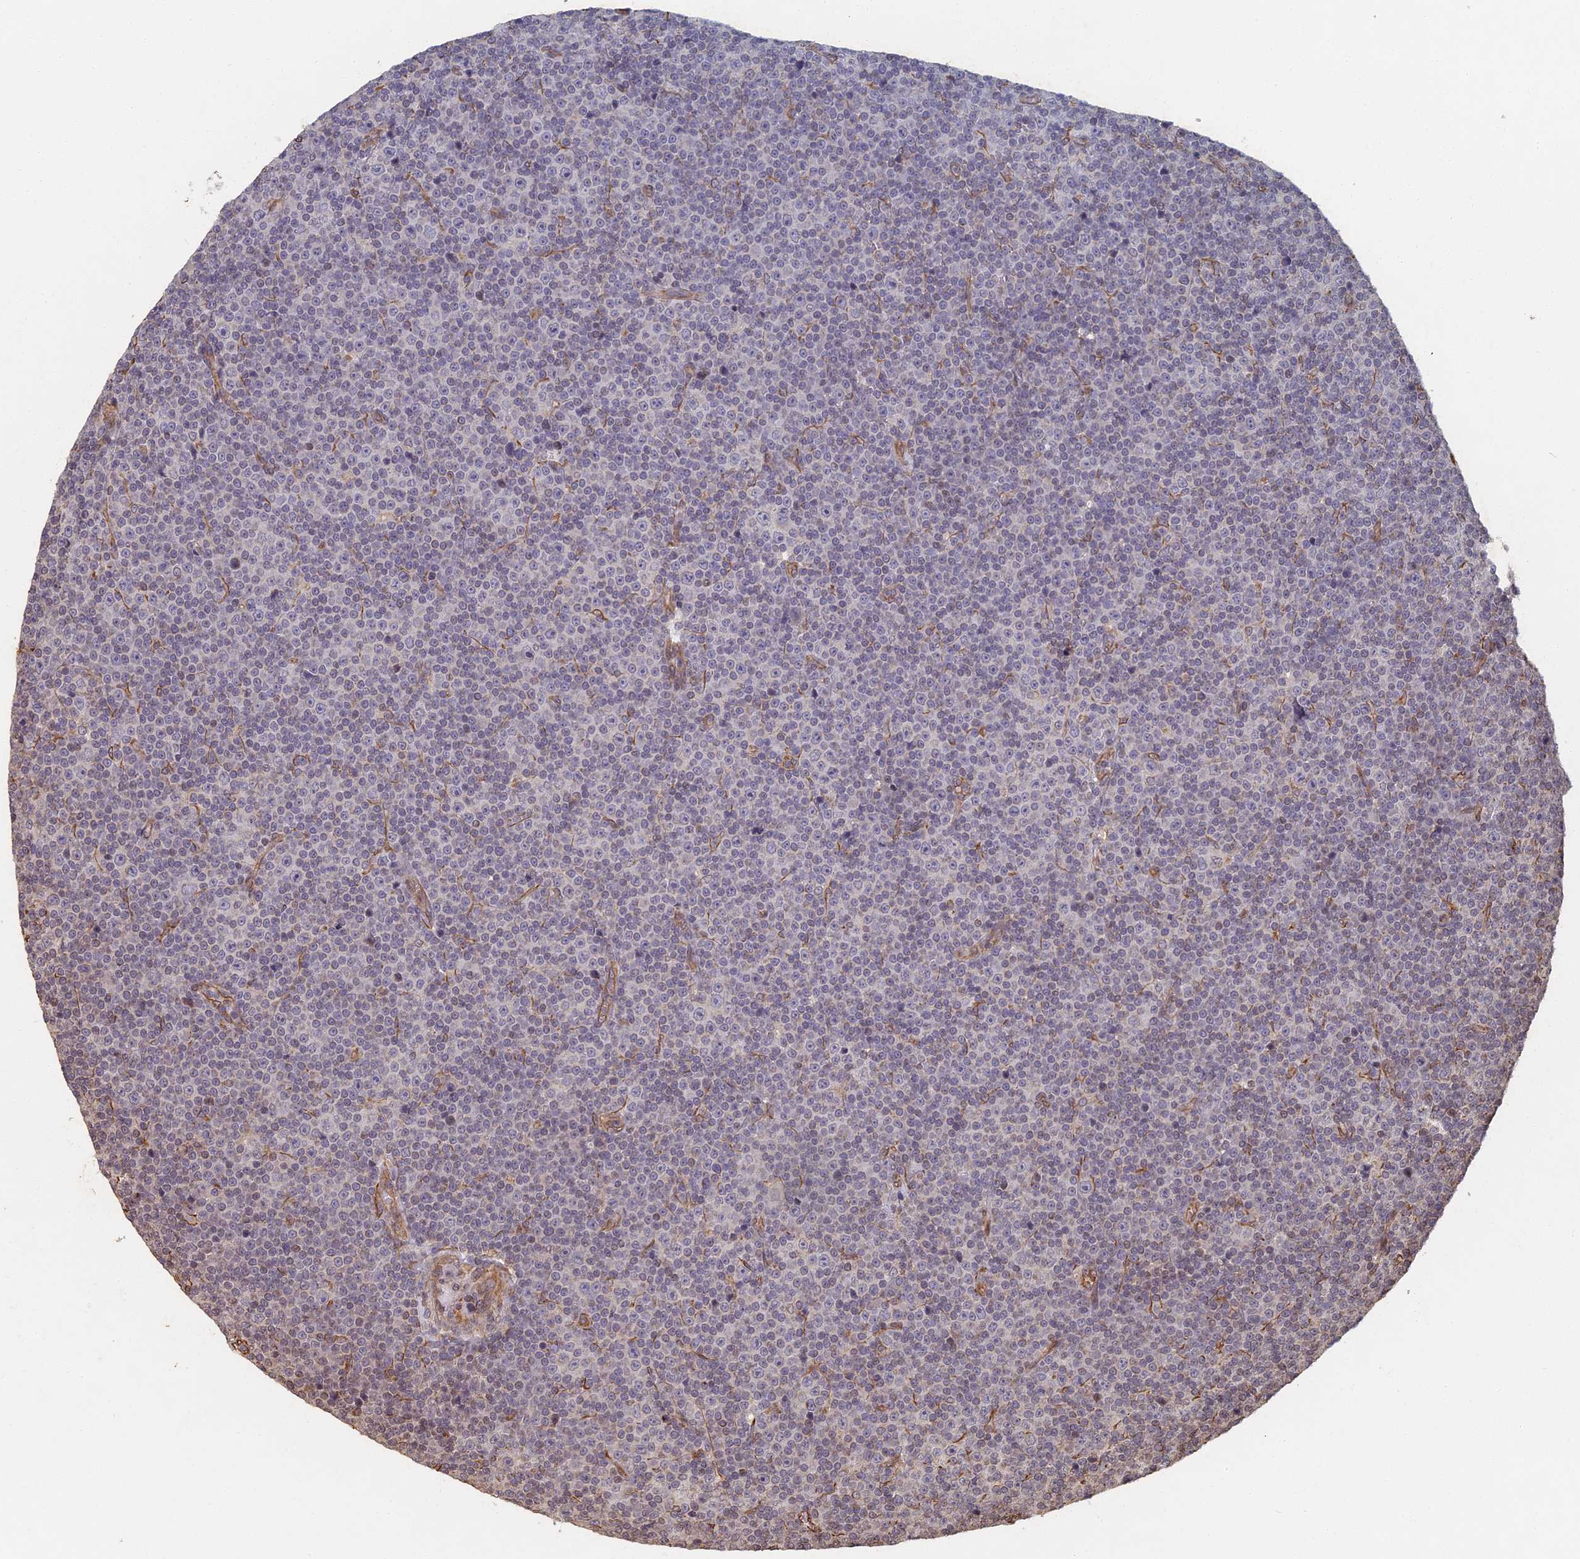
{"staining": {"intensity": "negative", "quantity": "none", "location": "none"}, "tissue": "lymphoma", "cell_type": "Tumor cells", "image_type": "cancer", "snomed": [{"axis": "morphology", "description": "Malignant lymphoma, non-Hodgkin's type, Low grade"}, {"axis": "topography", "description": "Lymph node"}], "caption": "Immunohistochemistry (IHC) photomicrograph of malignant lymphoma, non-Hodgkin's type (low-grade) stained for a protein (brown), which displays no positivity in tumor cells. (Brightfield microscopy of DAB (3,3'-diaminobenzidine) immunohistochemistry (IHC) at high magnification).", "gene": "ABCB10", "patient": {"sex": "female", "age": 67}}